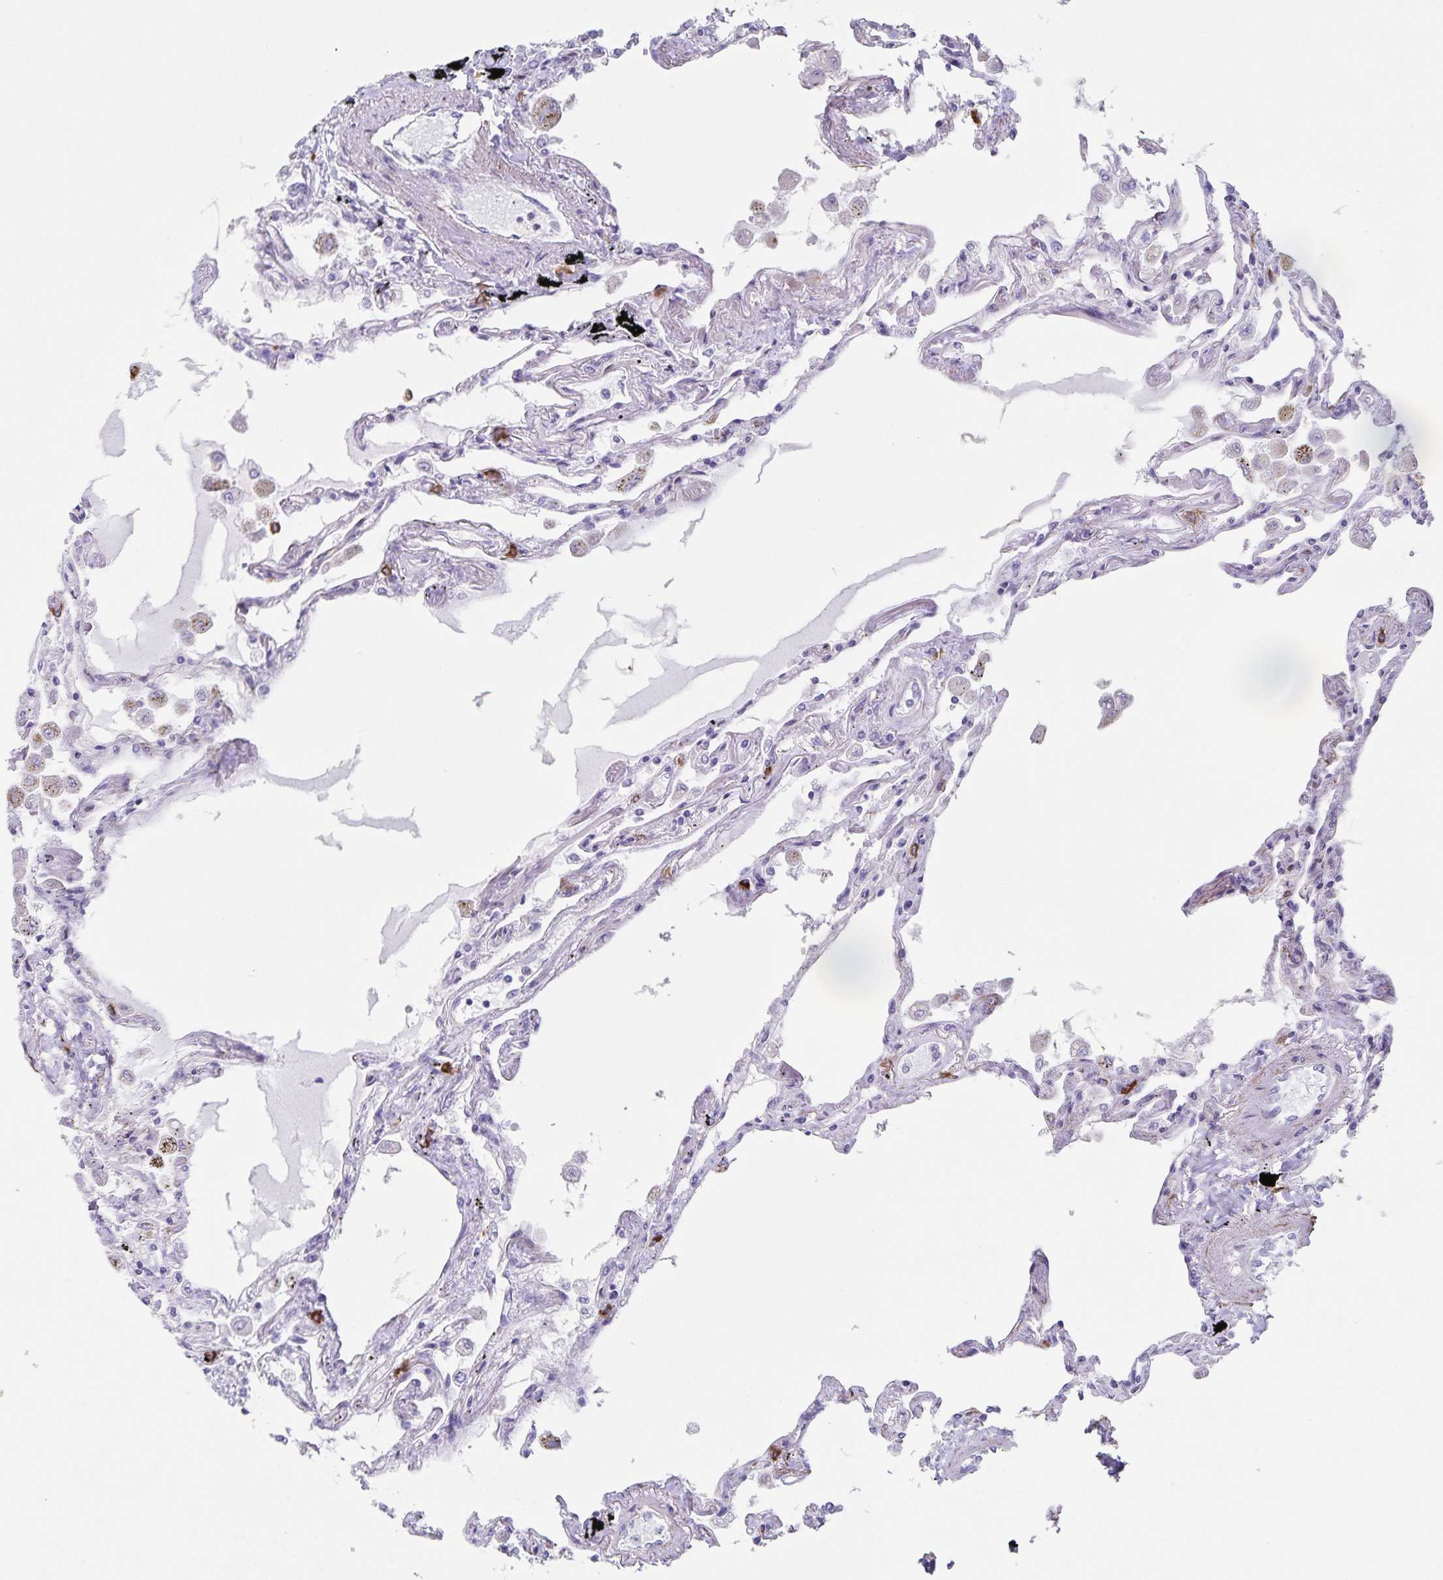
{"staining": {"intensity": "negative", "quantity": "none", "location": "none"}, "tissue": "lung", "cell_type": "Alveolar cells", "image_type": "normal", "snomed": [{"axis": "morphology", "description": "Normal tissue, NOS"}, {"axis": "morphology", "description": "Adenocarcinoma, NOS"}, {"axis": "topography", "description": "Cartilage tissue"}, {"axis": "topography", "description": "Lung"}], "caption": "Unremarkable lung was stained to show a protein in brown. There is no significant positivity in alveolar cells. The staining was performed using DAB to visualize the protein expression in brown, while the nuclei were stained in blue with hematoxylin (Magnification: 20x).", "gene": "SYNM", "patient": {"sex": "female", "age": 67}}